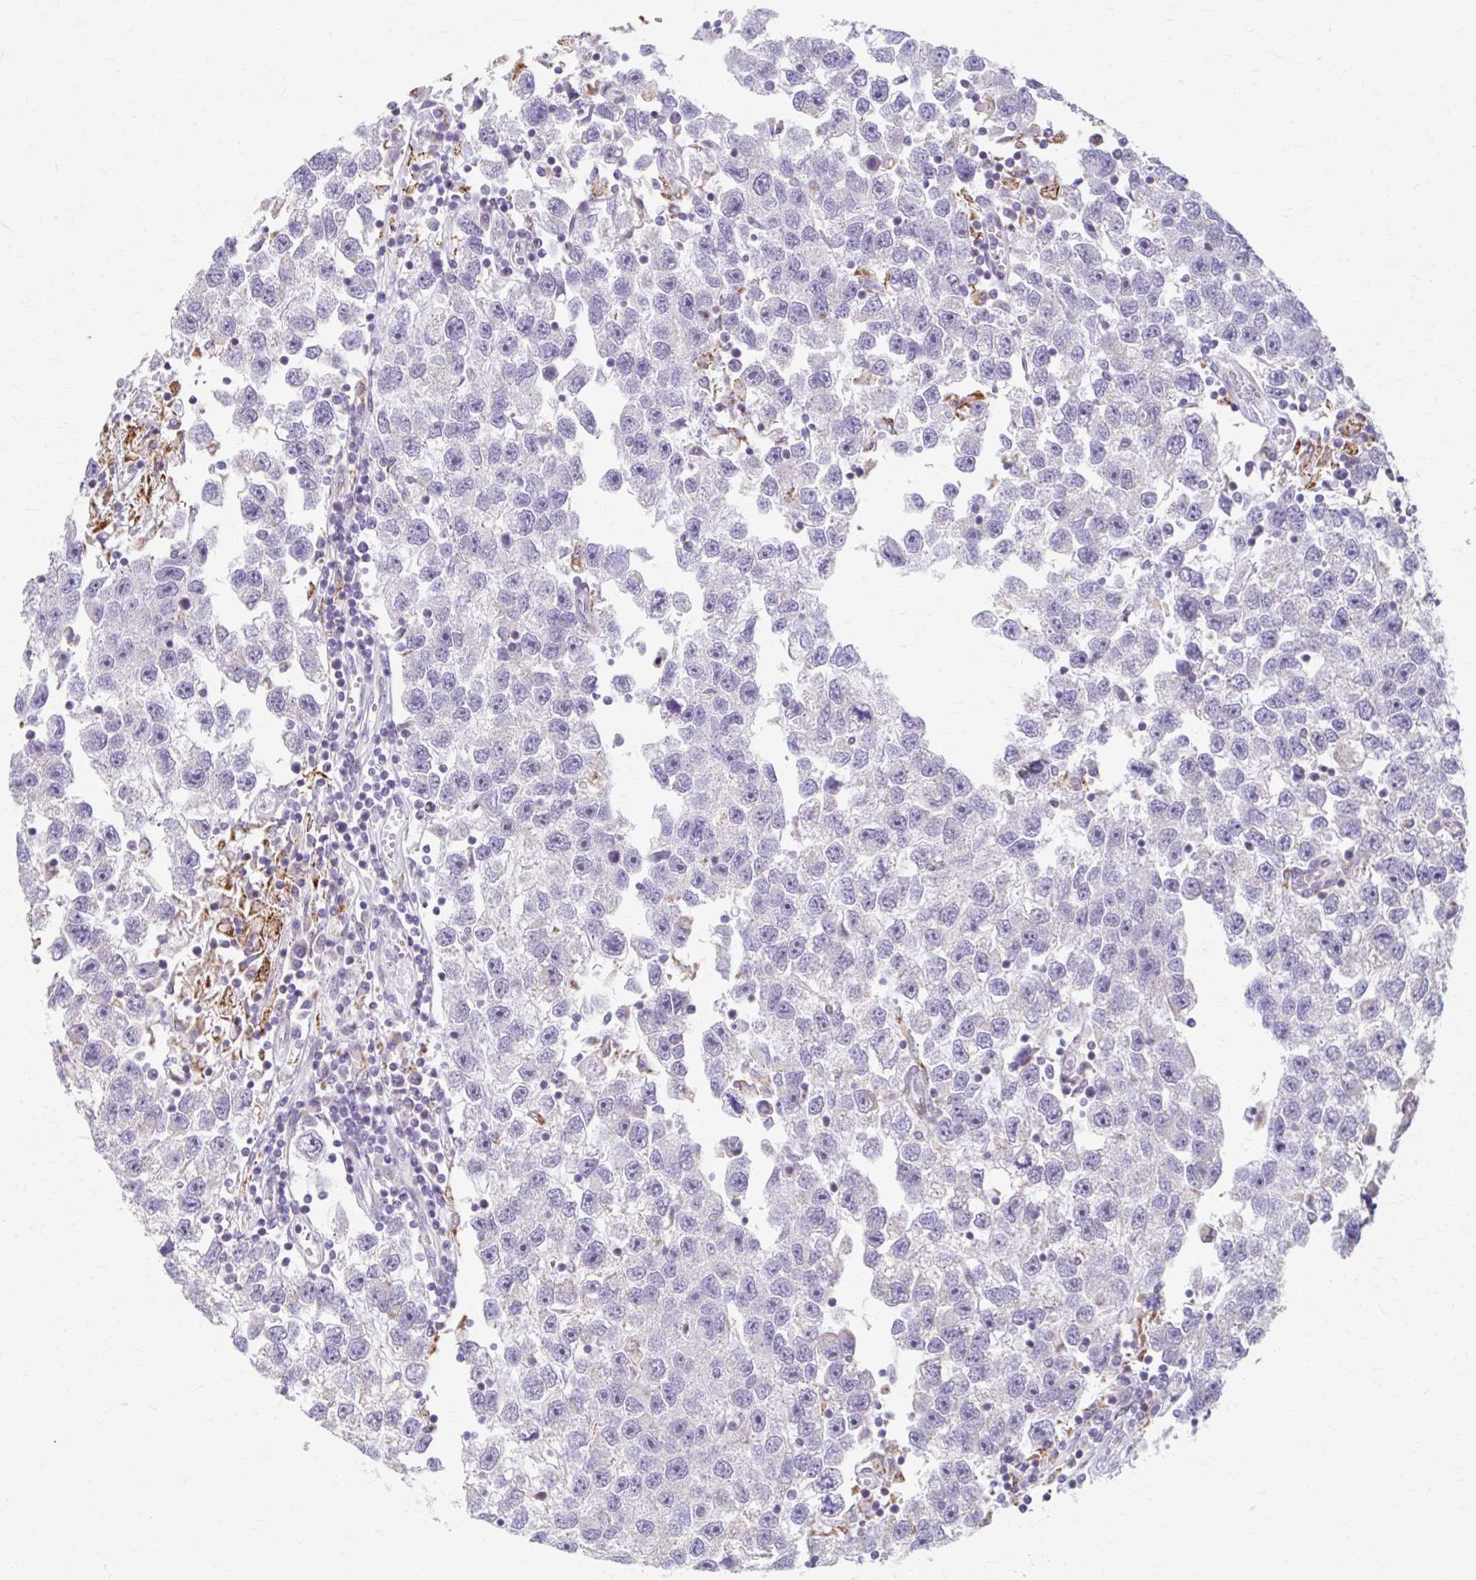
{"staining": {"intensity": "negative", "quantity": "none", "location": "none"}, "tissue": "testis cancer", "cell_type": "Tumor cells", "image_type": "cancer", "snomed": [{"axis": "morphology", "description": "Seminoma, NOS"}, {"axis": "topography", "description": "Testis"}], "caption": "Immunohistochemical staining of testis seminoma reveals no significant expression in tumor cells.", "gene": "BEAN1", "patient": {"sex": "male", "age": 26}}